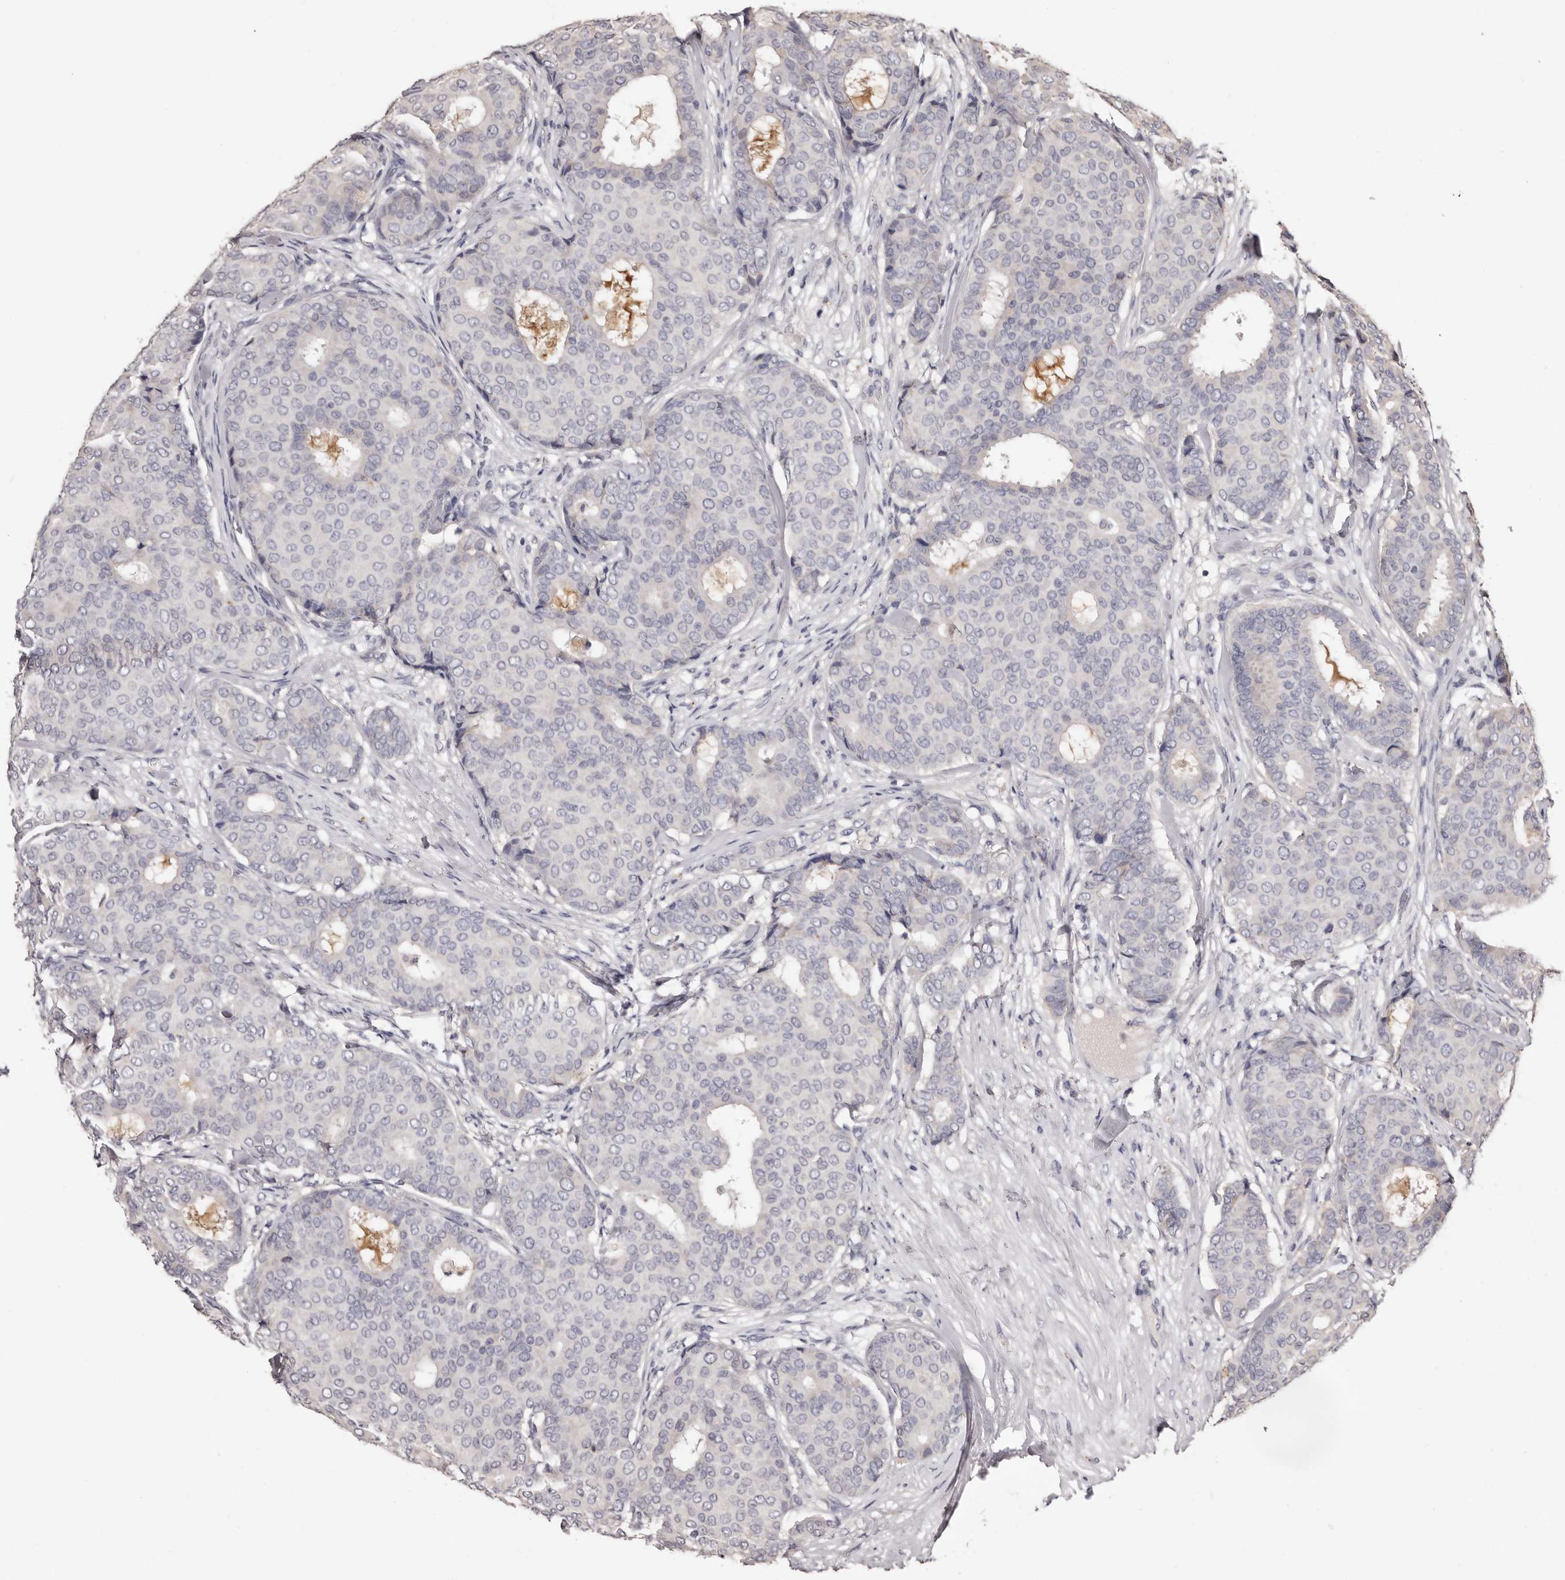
{"staining": {"intensity": "negative", "quantity": "none", "location": "none"}, "tissue": "breast cancer", "cell_type": "Tumor cells", "image_type": "cancer", "snomed": [{"axis": "morphology", "description": "Duct carcinoma"}, {"axis": "topography", "description": "Breast"}], "caption": "Histopathology image shows no protein expression in tumor cells of invasive ductal carcinoma (breast) tissue.", "gene": "ETNK1", "patient": {"sex": "female", "age": 75}}